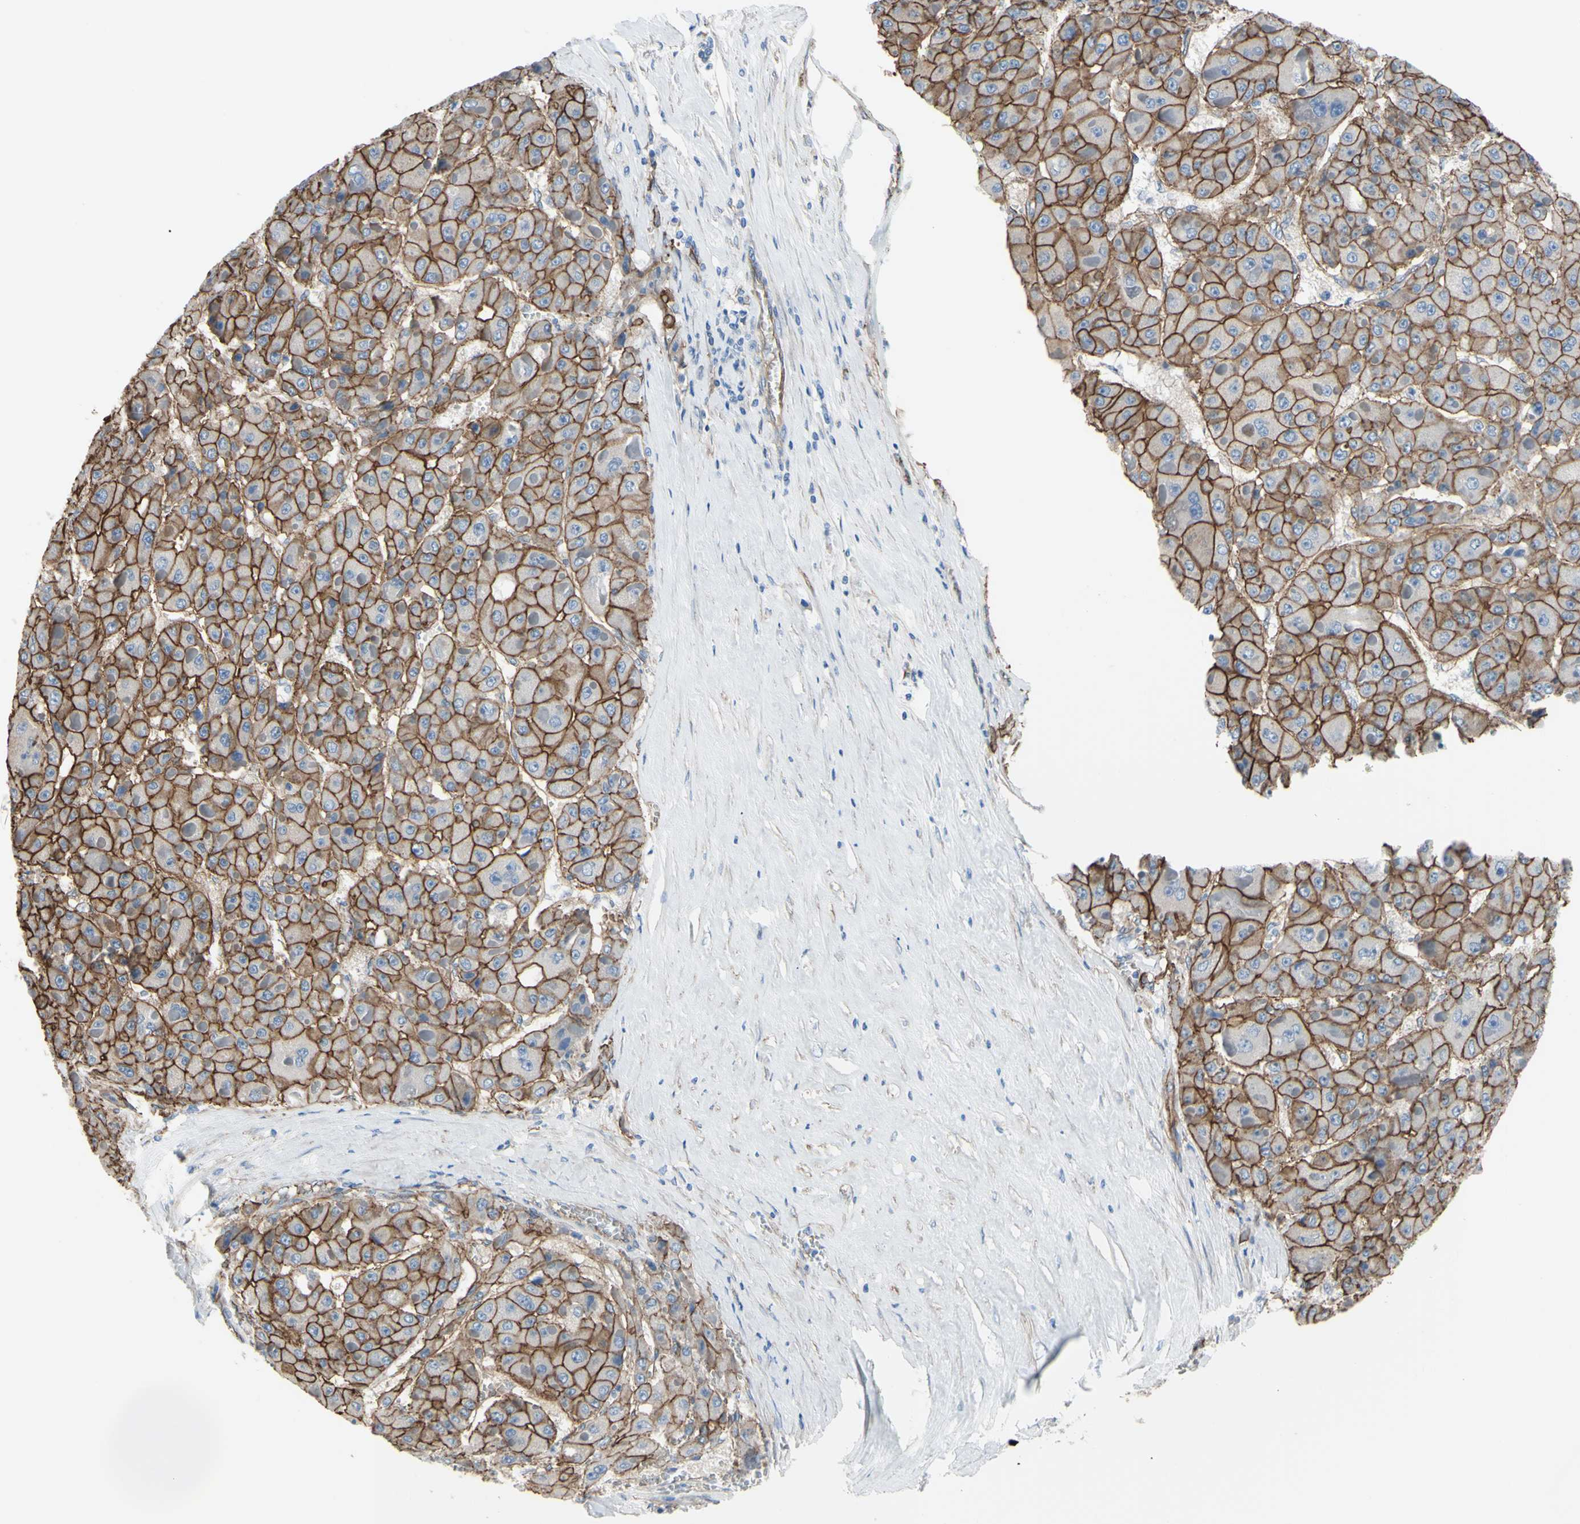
{"staining": {"intensity": "strong", "quantity": ">75%", "location": "cytoplasmic/membranous"}, "tissue": "liver cancer", "cell_type": "Tumor cells", "image_type": "cancer", "snomed": [{"axis": "morphology", "description": "Carcinoma, Hepatocellular, NOS"}, {"axis": "topography", "description": "Liver"}], "caption": "Human liver hepatocellular carcinoma stained with a protein marker shows strong staining in tumor cells.", "gene": "TPBG", "patient": {"sex": "female", "age": 73}}